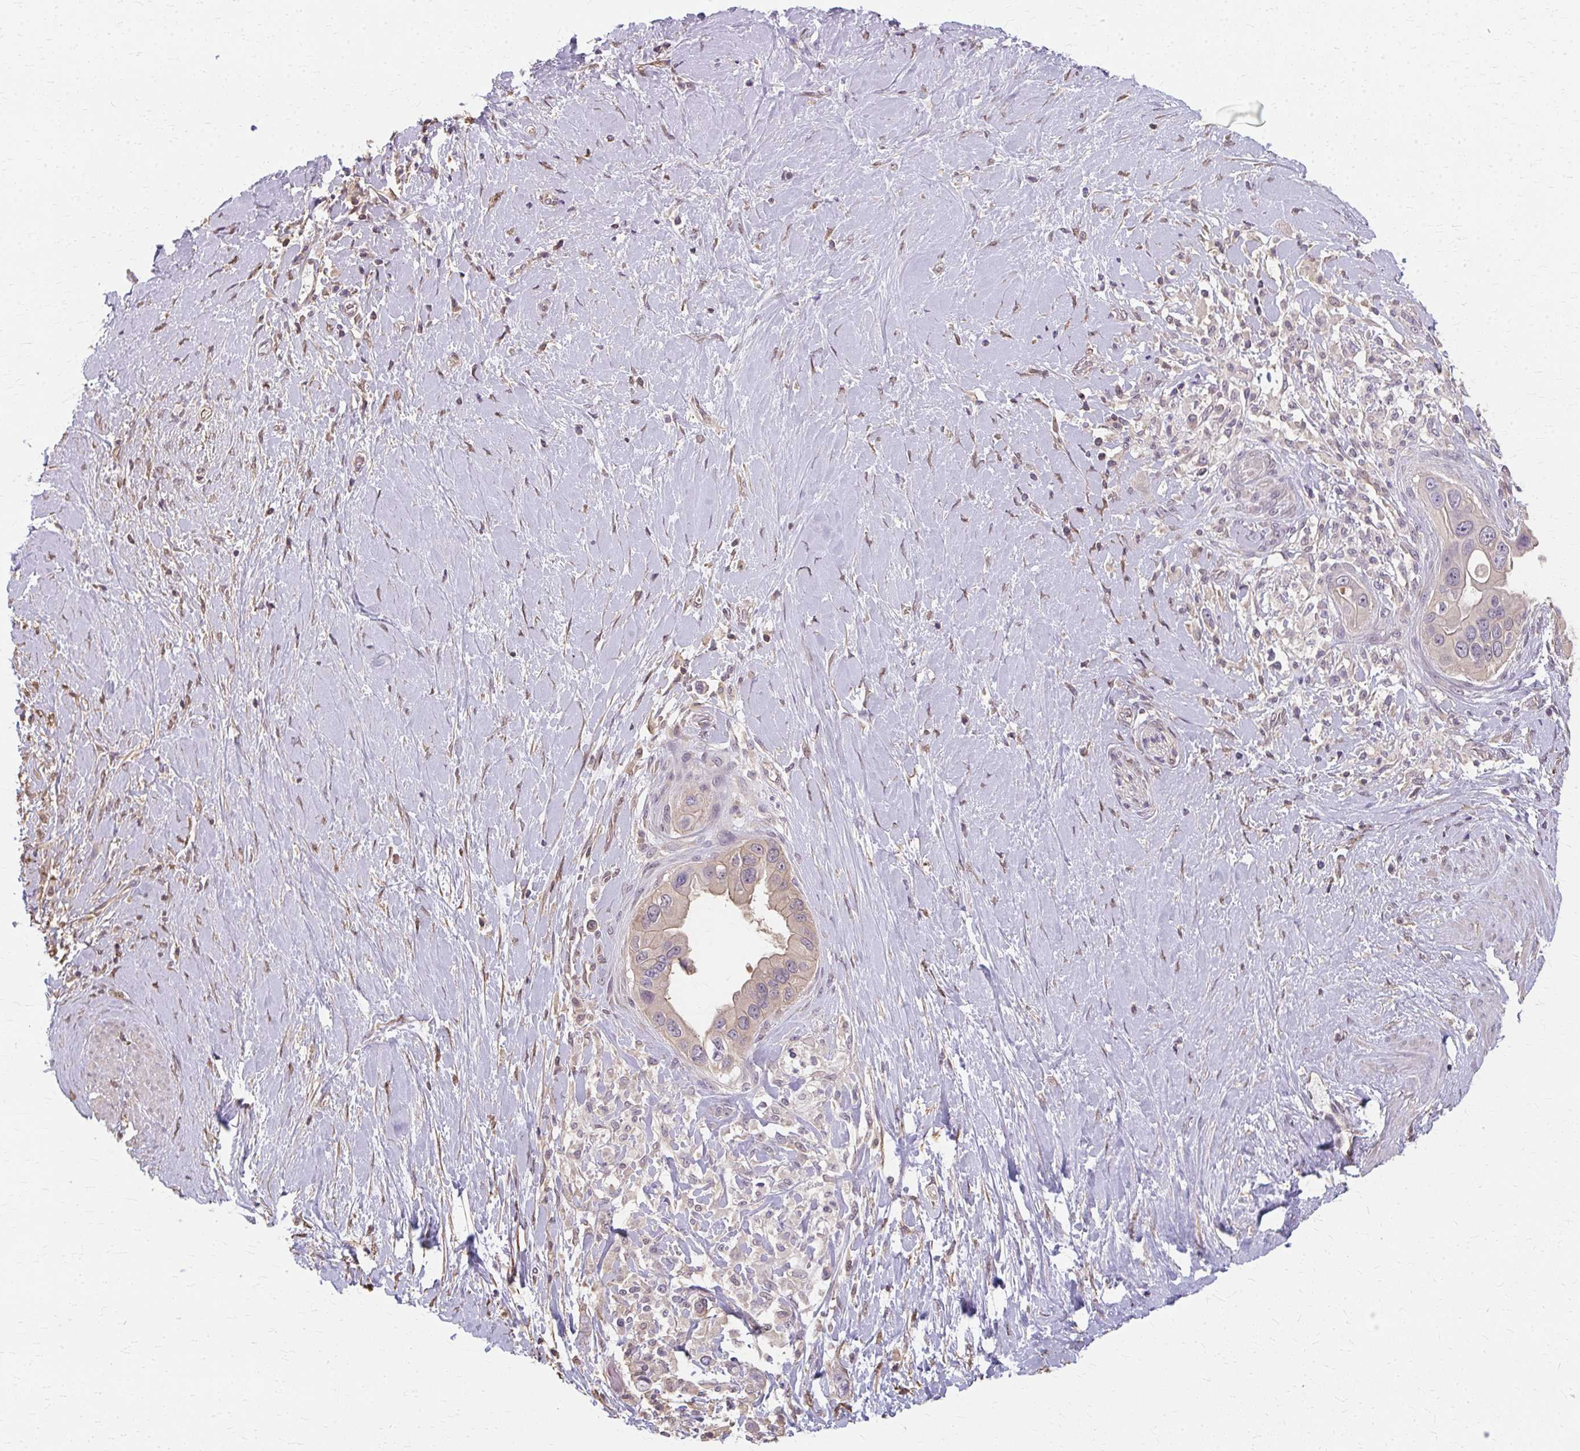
{"staining": {"intensity": "negative", "quantity": "none", "location": "none"}, "tissue": "pancreatic cancer", "cell_type": "Tumor cells", "image_type": "cancer", "snomed": [{"axis": "morphology", "description": "Adenocarcinoma, NOS"}, {"axis": "topography", "description": "Pancreas"}], "caption": "A micrograph of human pancreatic cancer is negative for staining in tumor cells.", "gene": "RABGAP1L", "patient": {"sex": "female", "age": 56}}